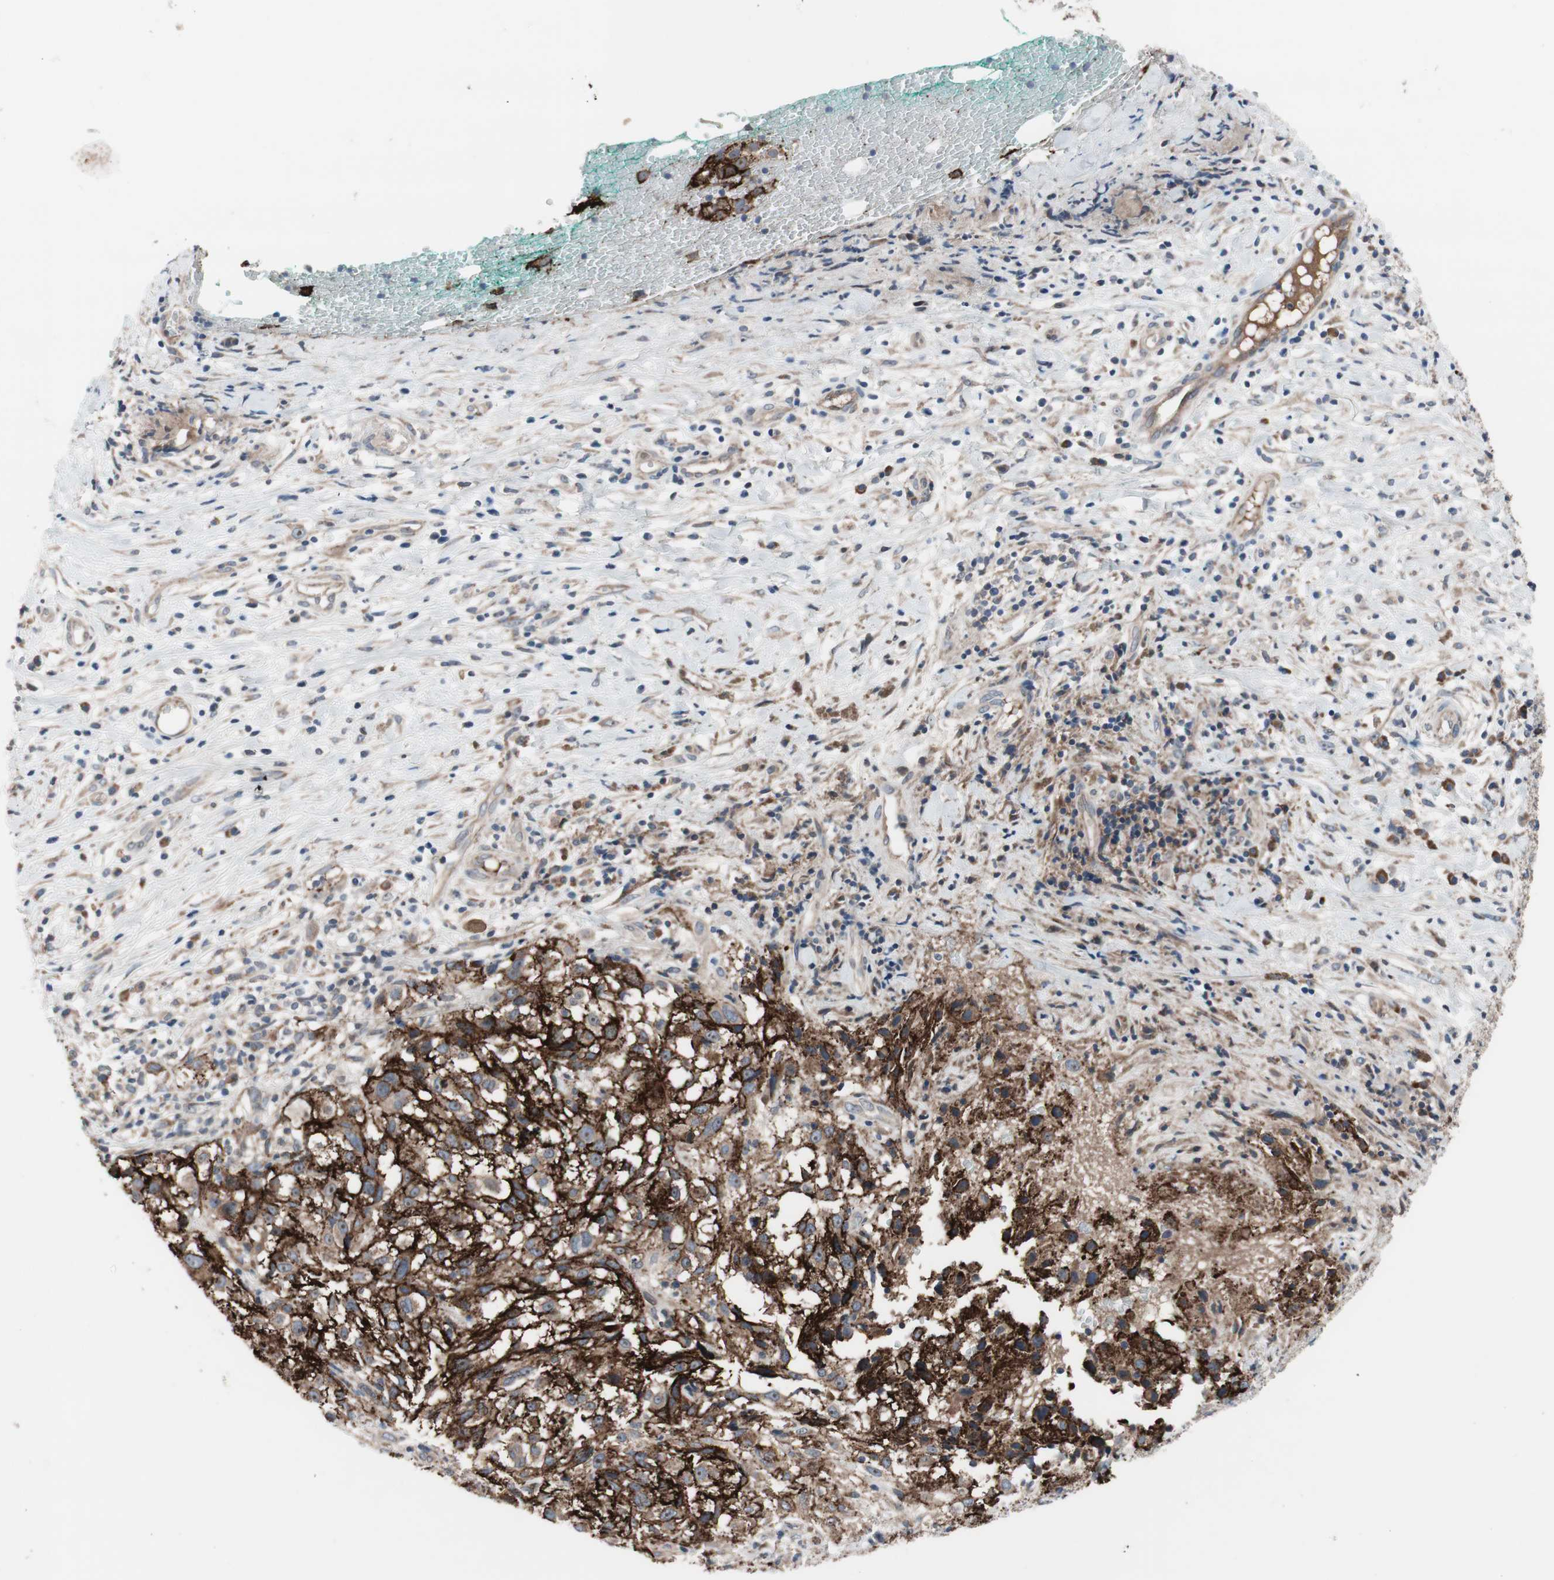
{"staining": {"intensity": "moderate", "quantity": ">75%", "location": "cytoplasmic/membranous"}, "tissue": "melanoma", "cell_type": "Tumor cells", "image_type": "cancer", "snomed": [{"axis": "morphology", "description": "Necrosis, NOS"}, {"axis": "morphology", "description": "Malignant melanoma, NOS"}, {"axis": "topography", "description": "Skin"}], "caption": "Malignant melanoma stained with DAB (3,3'-diaminobenzidine) IHC demonstrates medium levels of moderate cytoplasmic/membranous expression in about >75% of tumor cells.", "gene": "KANSL1", "patient": {"sex": "female", "age": 87}}